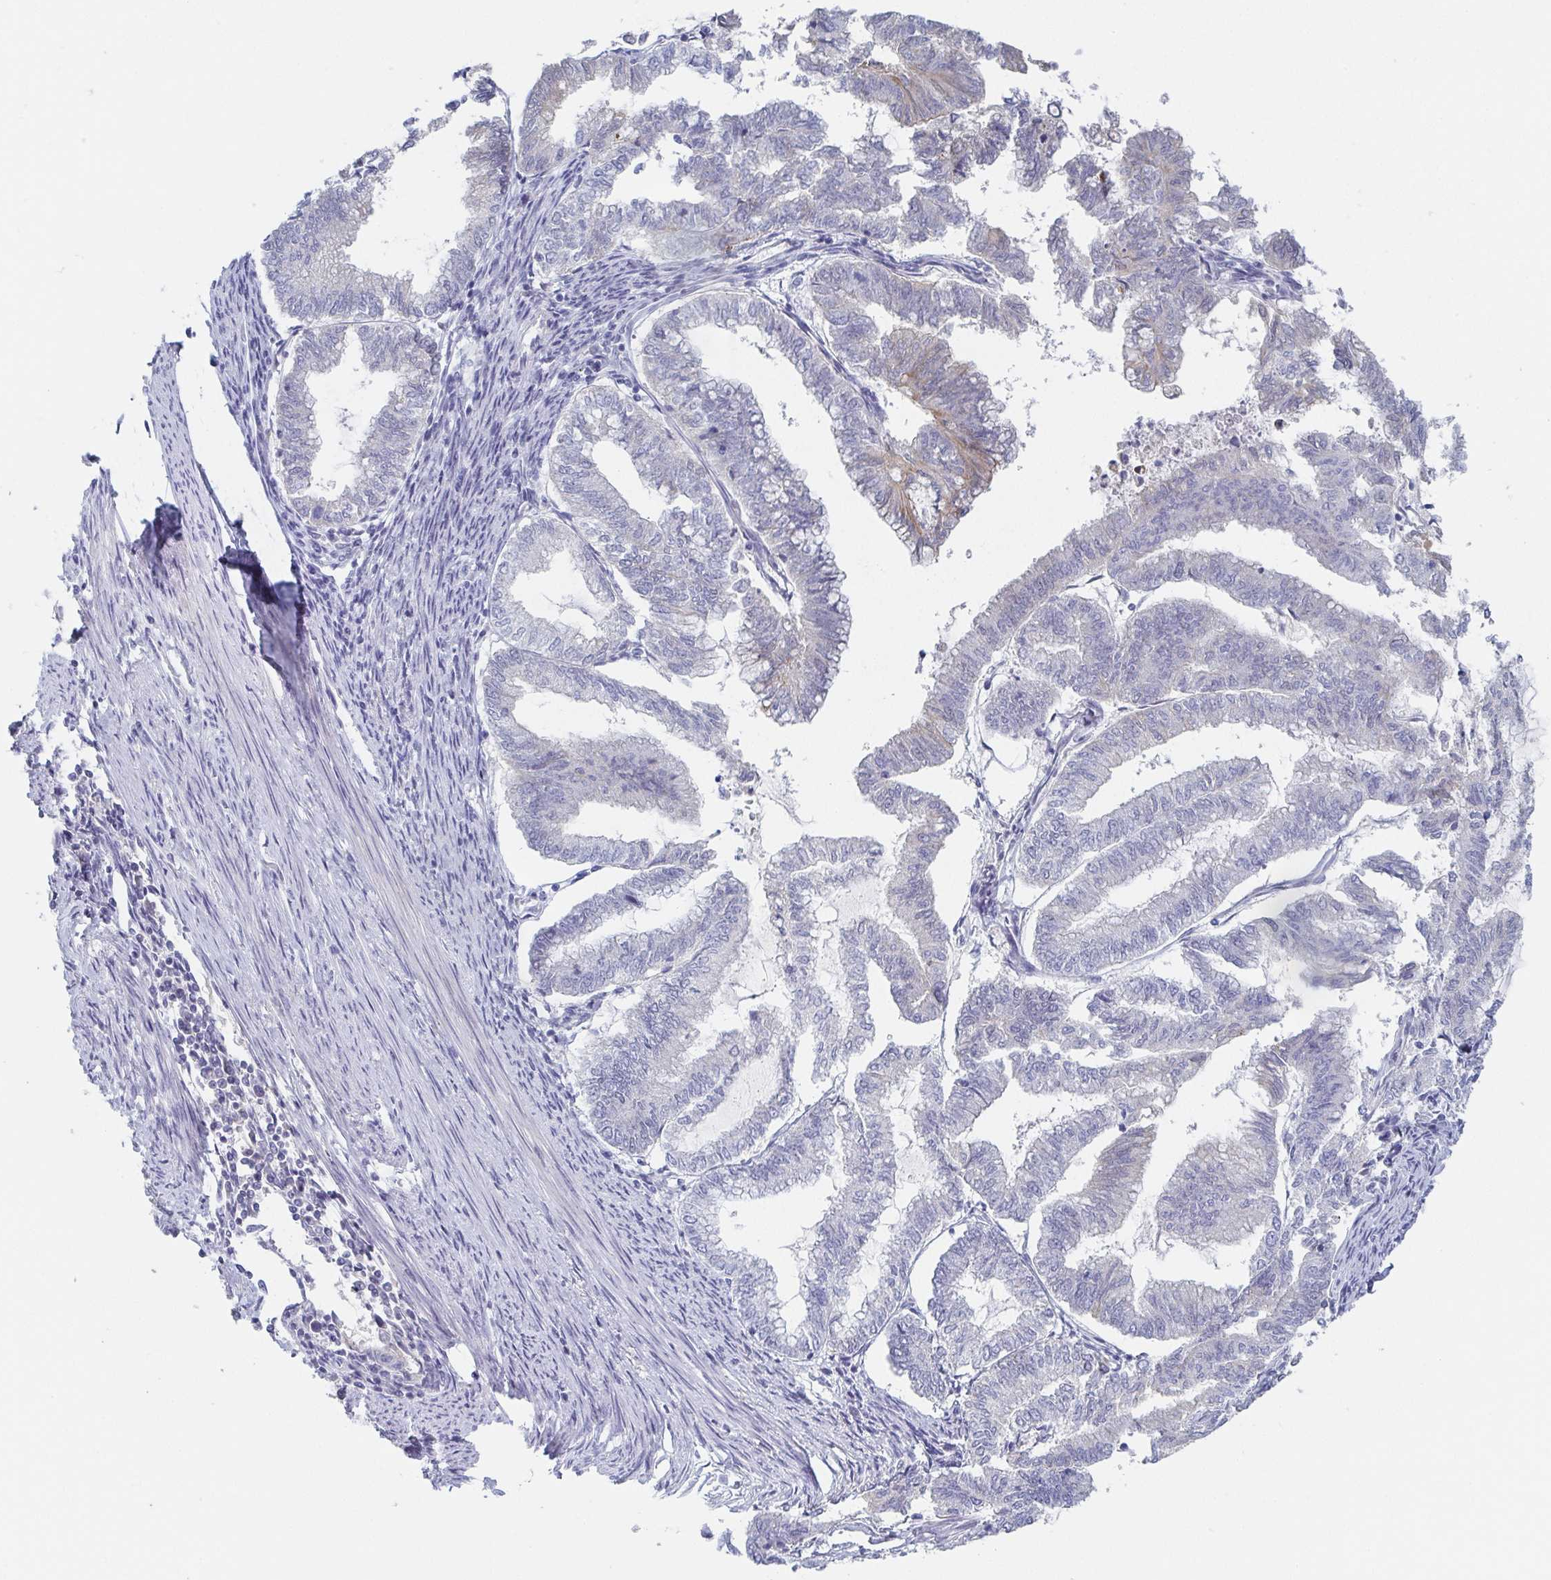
{"staining": {"intensity": "negative", "quantity": "none", "location": "none"}, "tissue": "endometrial cancer", "cell_type": "Tumor cells", "image_type": "cancer", "snomed": [{"axis": "morphology", "description": "Adenocarcinoma, NOS"}, {"axis": "topography", "description": "Endometrium"}], "caption": "DAB immunohistochemical staining of endometrial cancer (adenocarcinoma) reveals no significant expression in tumor cells.", "gene": "RHOV", "patient": {"sex": "female", "age": 79}}